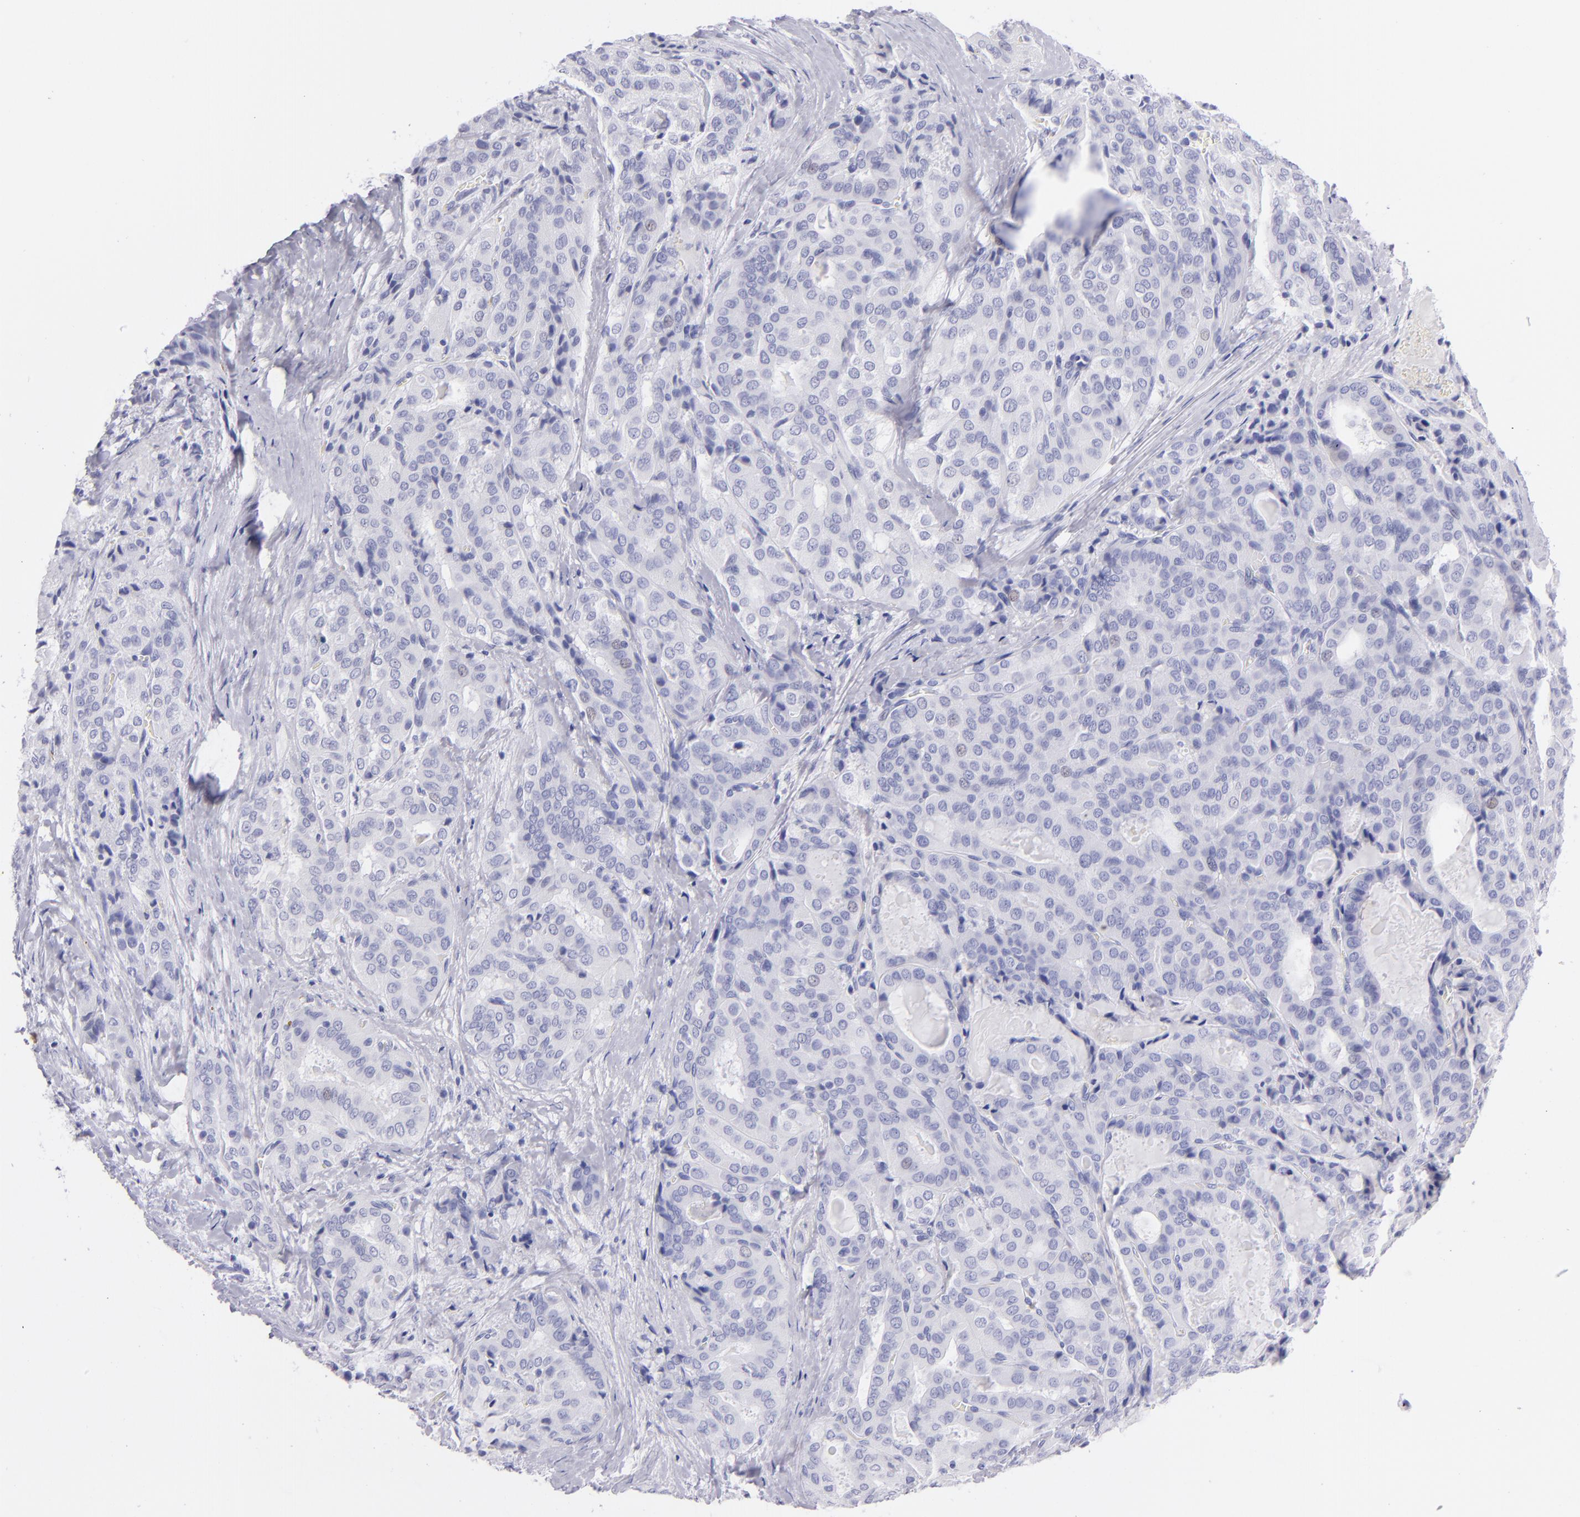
{"staining": {"intensity": "negative", "quantity": "none", "location": "none"}, "tissue": "thyroid cancer", "cell_type": "Tumor cells", "image_type": "cancer", "snomed": [{"axis": "morphology", "description": "Papillary adenocarcinoma, NOS"}, {"axis": "topography", "description": "Thyroid gland"}], "caption": "There is no significant staining in tumor cells of thyroid papillary adenocarcinoma.", "gene": "PRPH", "patient": {"sex": "female", "age": 71}}